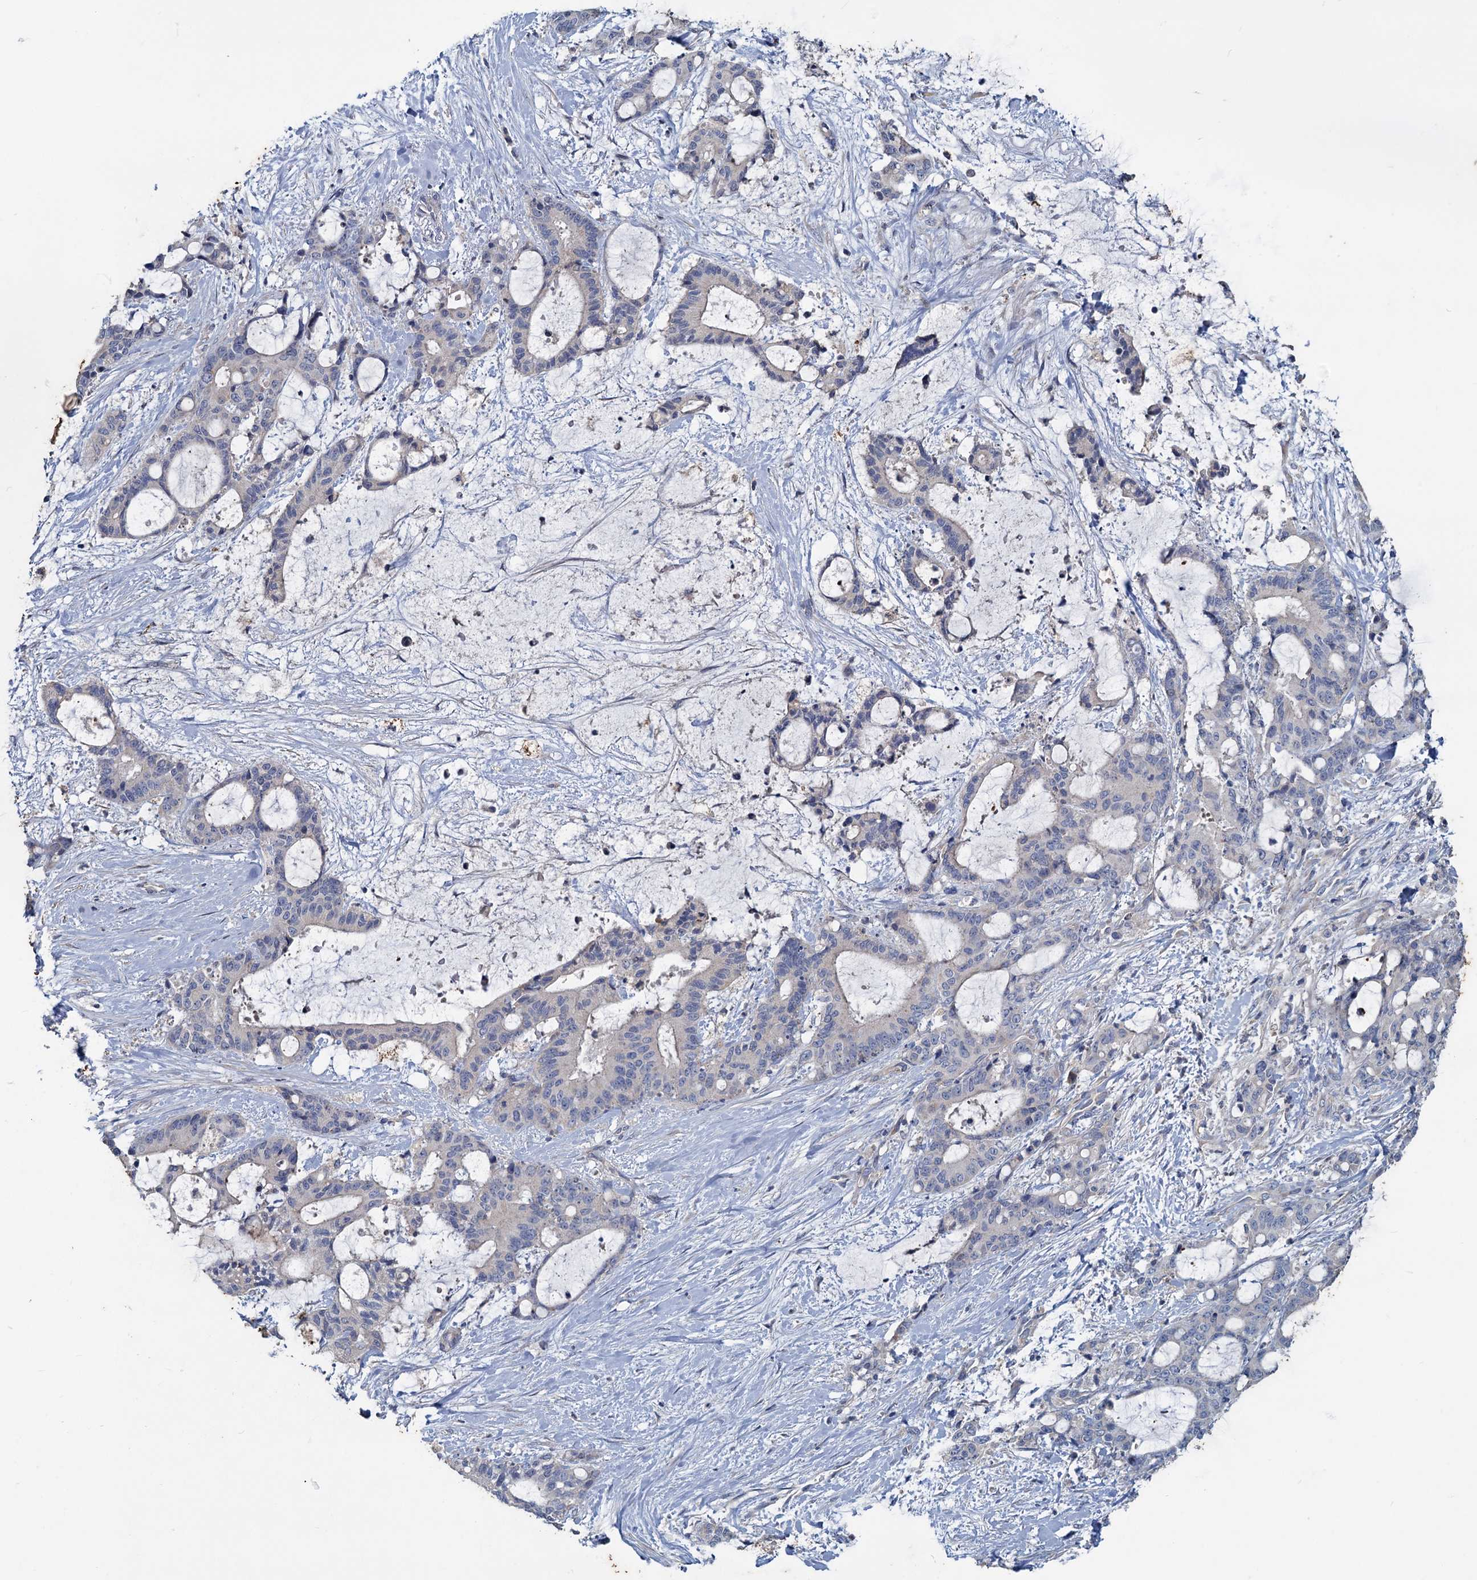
{"staining": {"intensity": "negative", "quantity": "none", "location": "none"}, "tissue": "liver cancer", "cell_type": "Tumor cells", "image_type": "cancer", "snomed": [{"axis": "morphology", "description": "Normal tissue, NOS"}, {"axis": "morphology", "description": "Cholangiocarcinoma"}, {"axis": "topography", "description": "Liver"}, {"axis": "topography", "description": "Peripheral nerve tissue"}], "caption": "IHC of liver cholangiocarcinoma reveals no staining in tumor cells. (DAB immunohistochemistry visualized using brightfield microscopy, high magnification).", "gene": "SLC2A7", "patient": {"sex": "female", "age": 73}}